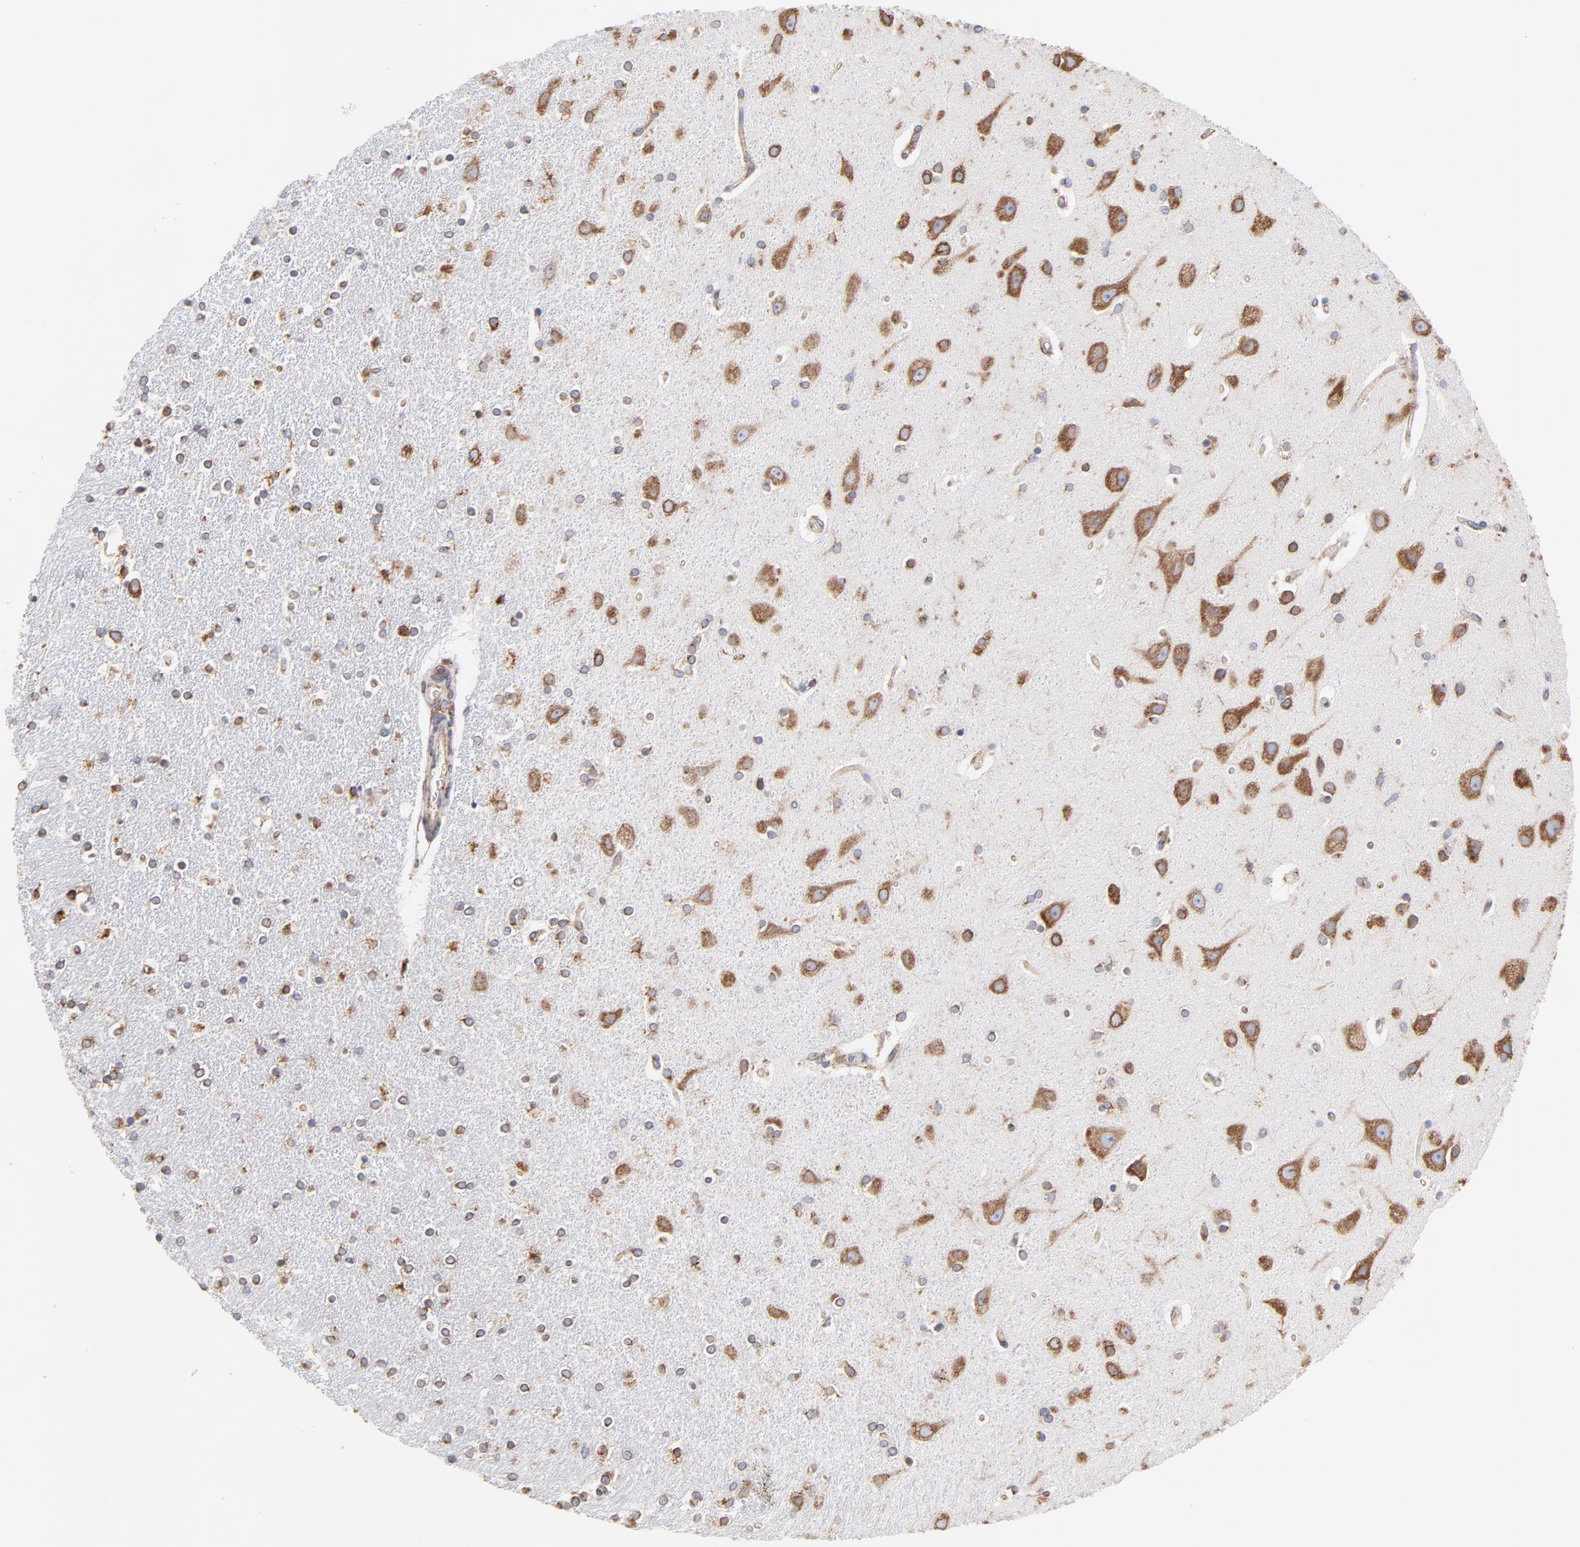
{"staining": {"intensity": "moderate", "quantity": "<25%", "location": "cytoplasmic/membranous"}, "tissue": "caudate", "cell_type": "Glial cells", "image_type": "normal", "snomed": [{"axis": "morphology", "description": "Normal tissue, NOS"}, {"axis": "topography", "description": "Lateral ventricle wall"}], "caption": "High-power microscopy captured an immunohistochemistry photomicrograph of benign caudate, revealing moderate cytoplasmic/membranous positivity in about <25% of glial cells.", "gene": "LMAN1", "patient": {"sex": "female", "age": 54}}